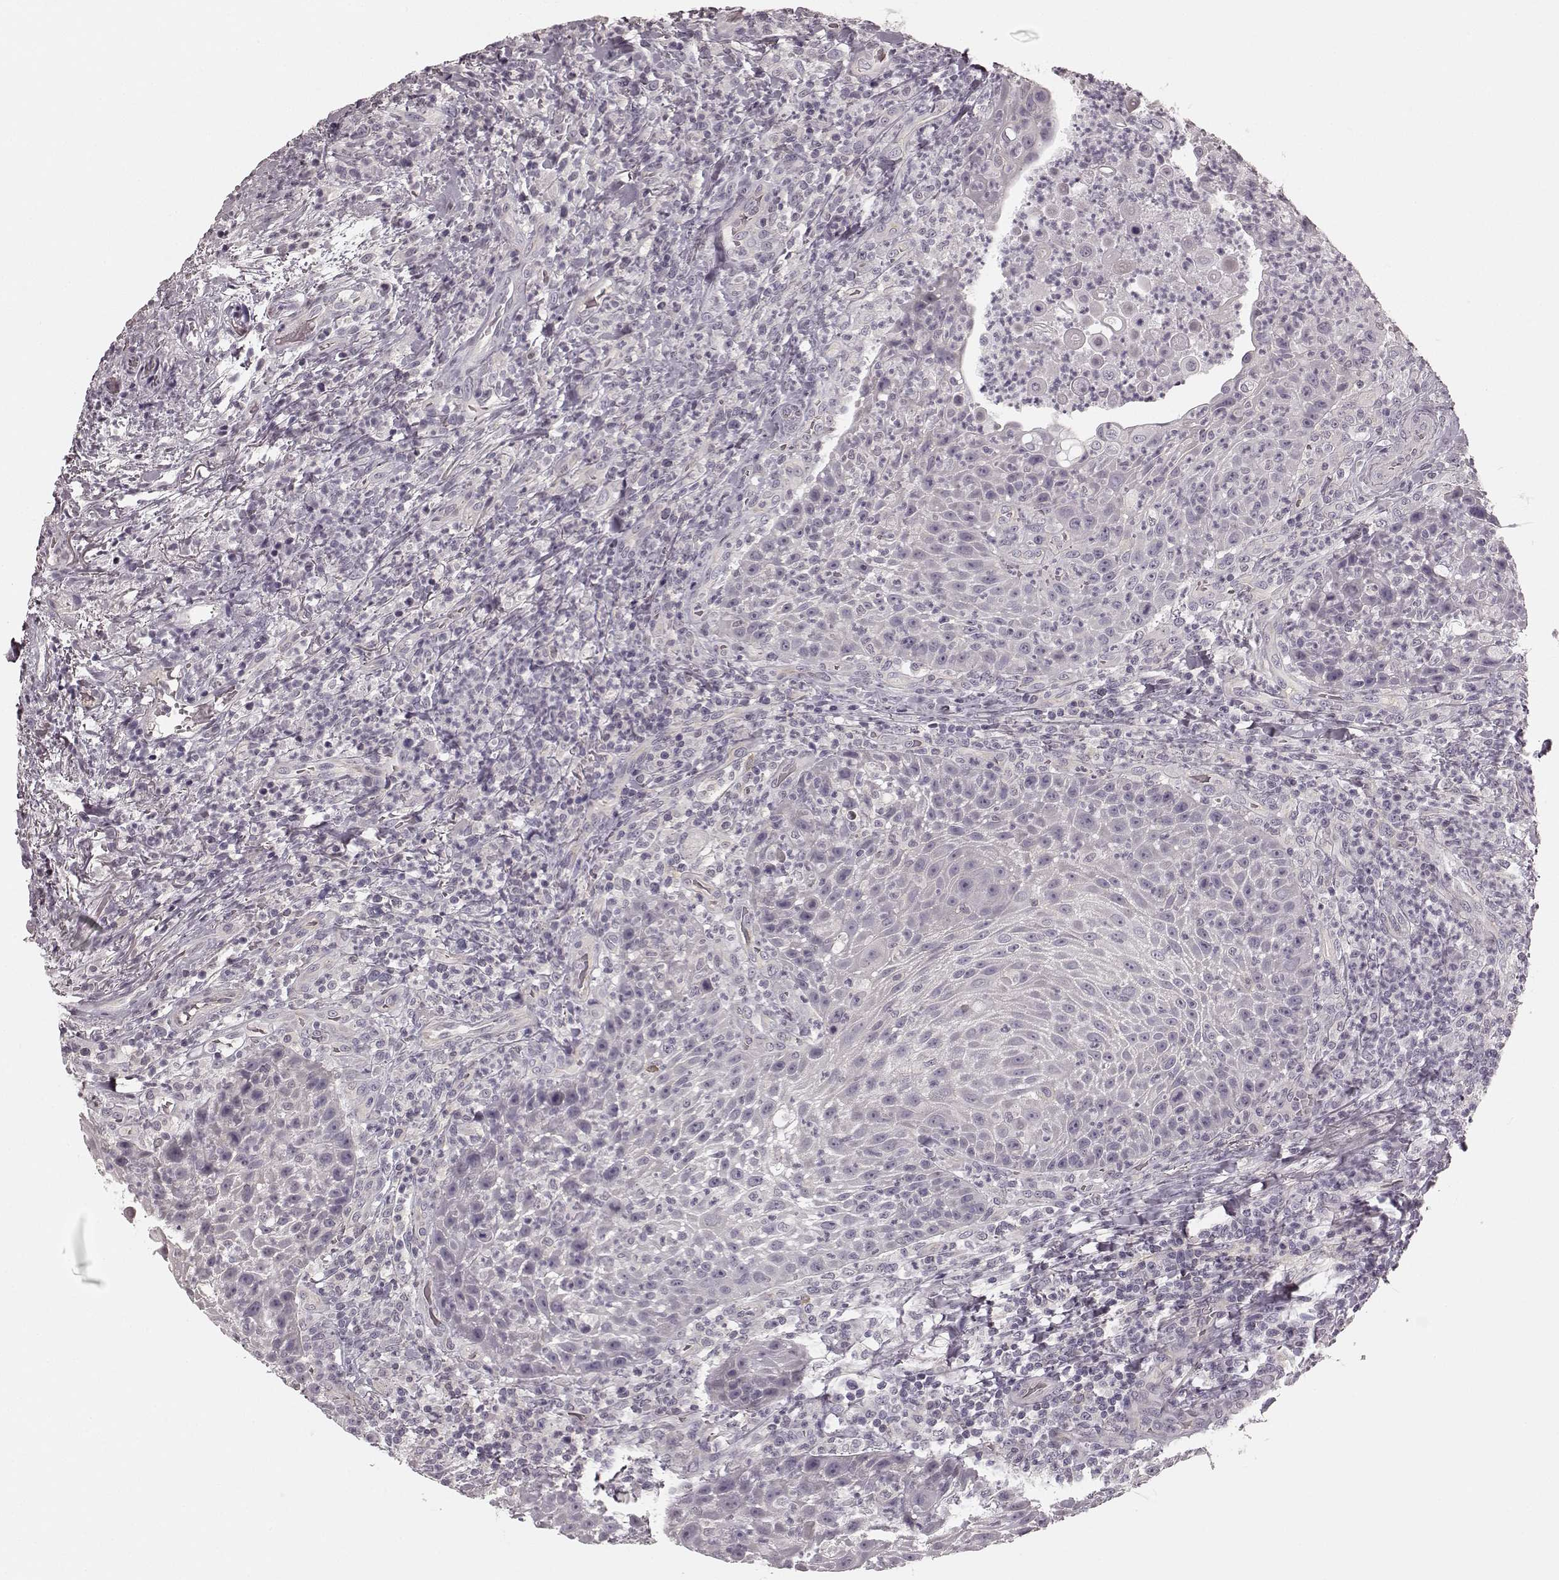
{"staining": {"intensity": "negative", "quantity": "none", "location": "none"}, "tissue": "head and neck cancer", "cell_type": "Tumor cells", "image_type": "cancer", "snomed": [{"axis": "morphology", "description": "Squamous cell carcinoma, NOS"}, {"axis": "topography", "description": "Head-Neck"}], "caption": "IHC photomicrograph of squamous cell carcinoma (head and neck) stained for a protein (brown), which shows no expression in tumor cells.", "gene": "PRKCE", "patient": {"sex": "male", "age": 69}}